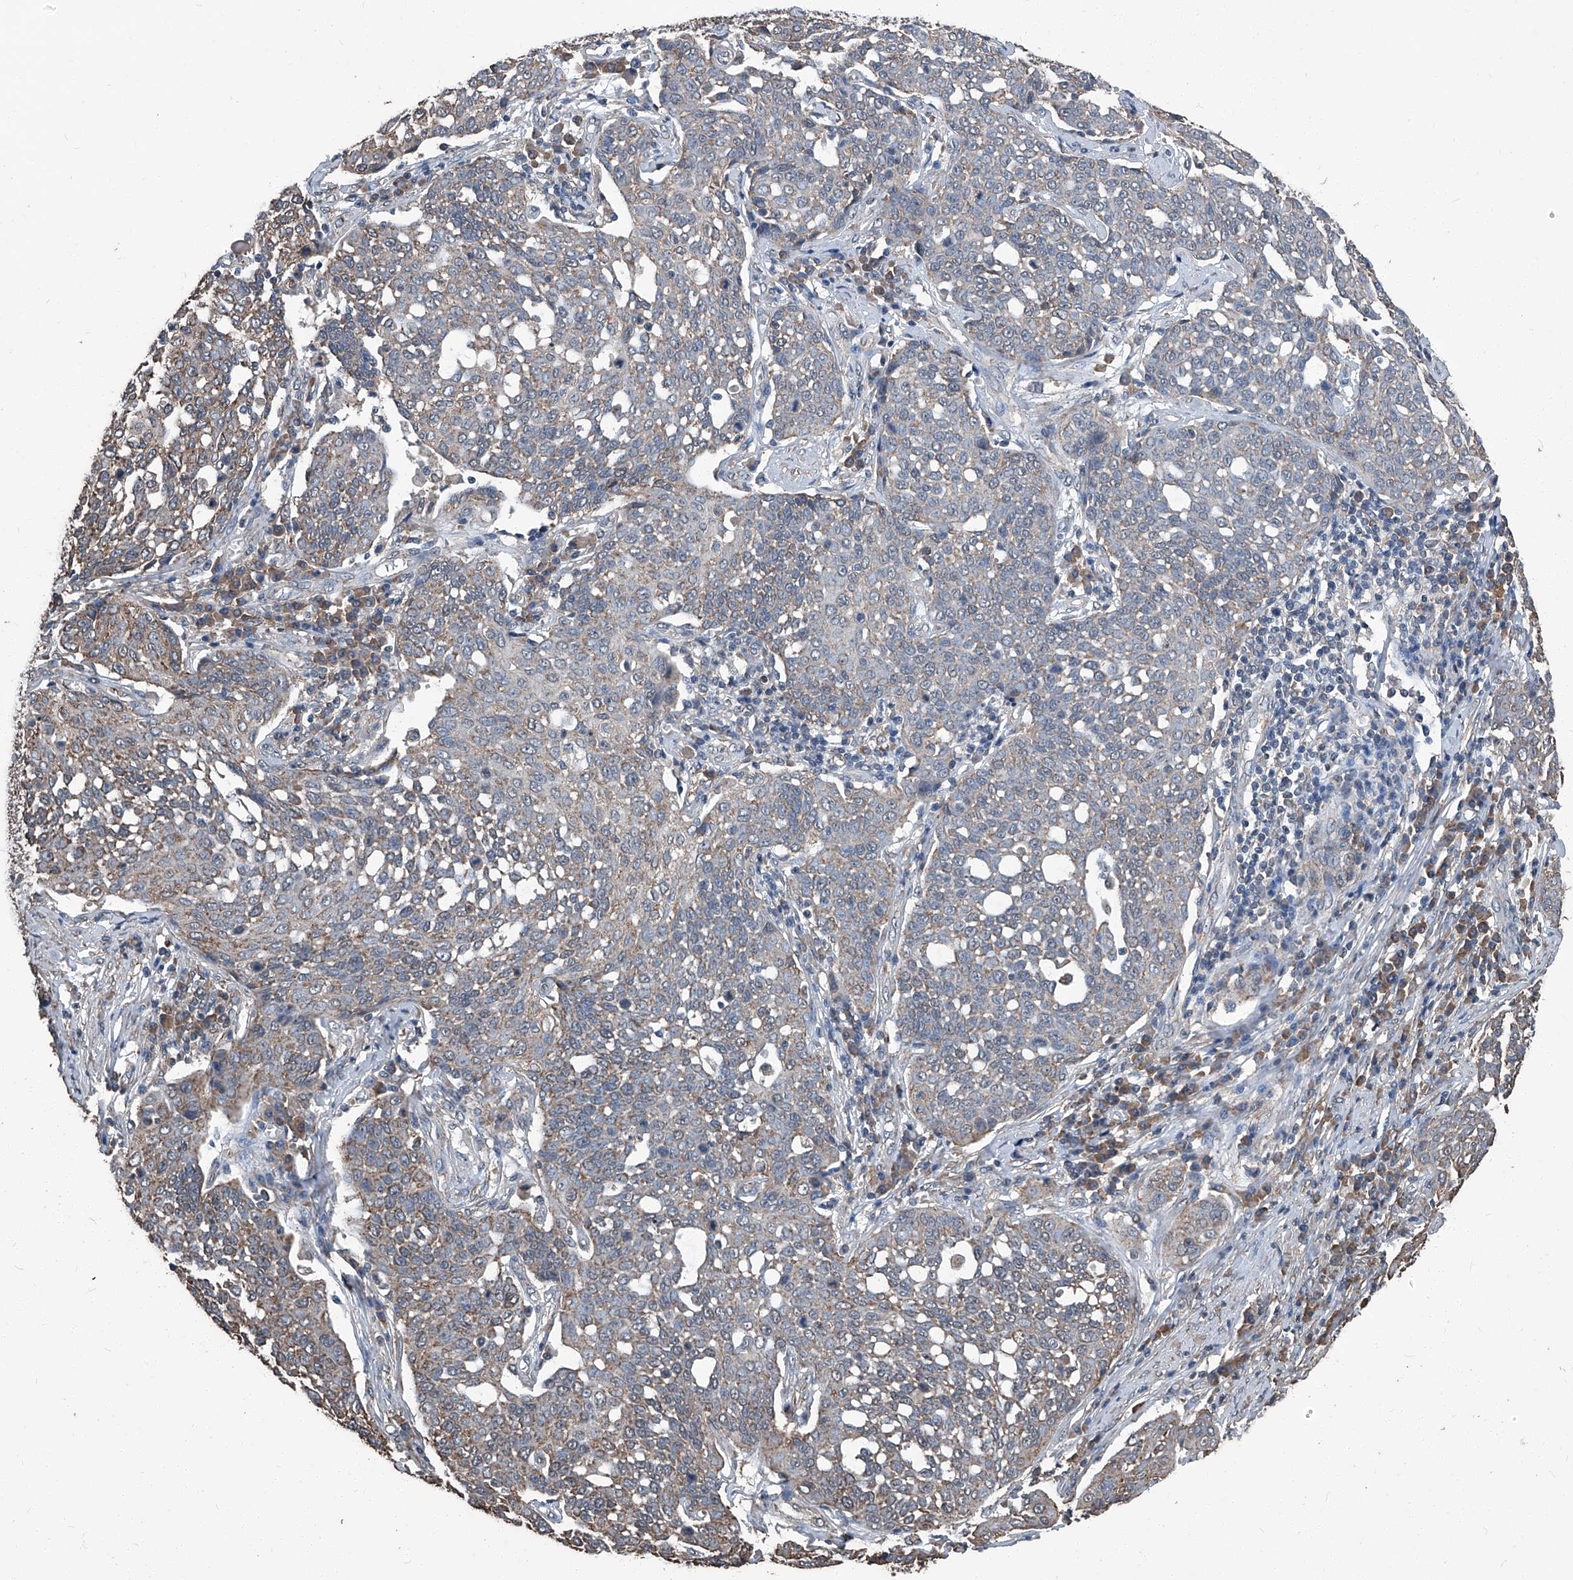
{"staining": {"intensity": "weak", "quantity": ">75%", "location": "cytoplasmic/membranous"}, "tissue": "cervical cancer", "cell_type": "Tumor cells", "image_type": "cancer", "snomed": [{"axis": "morphology", "description": "Squamous cell carcinoma, NOS"}, {"axis": "topography", "description": "Cervix"}], "caption": "A brown stain labels weak cytoplasmic/membranous positivity of a protein in squamous cell carcinoma (cervical) tumor cells.", "gene": "STARD7", "patient": {"sex": "female", "age": 34}}